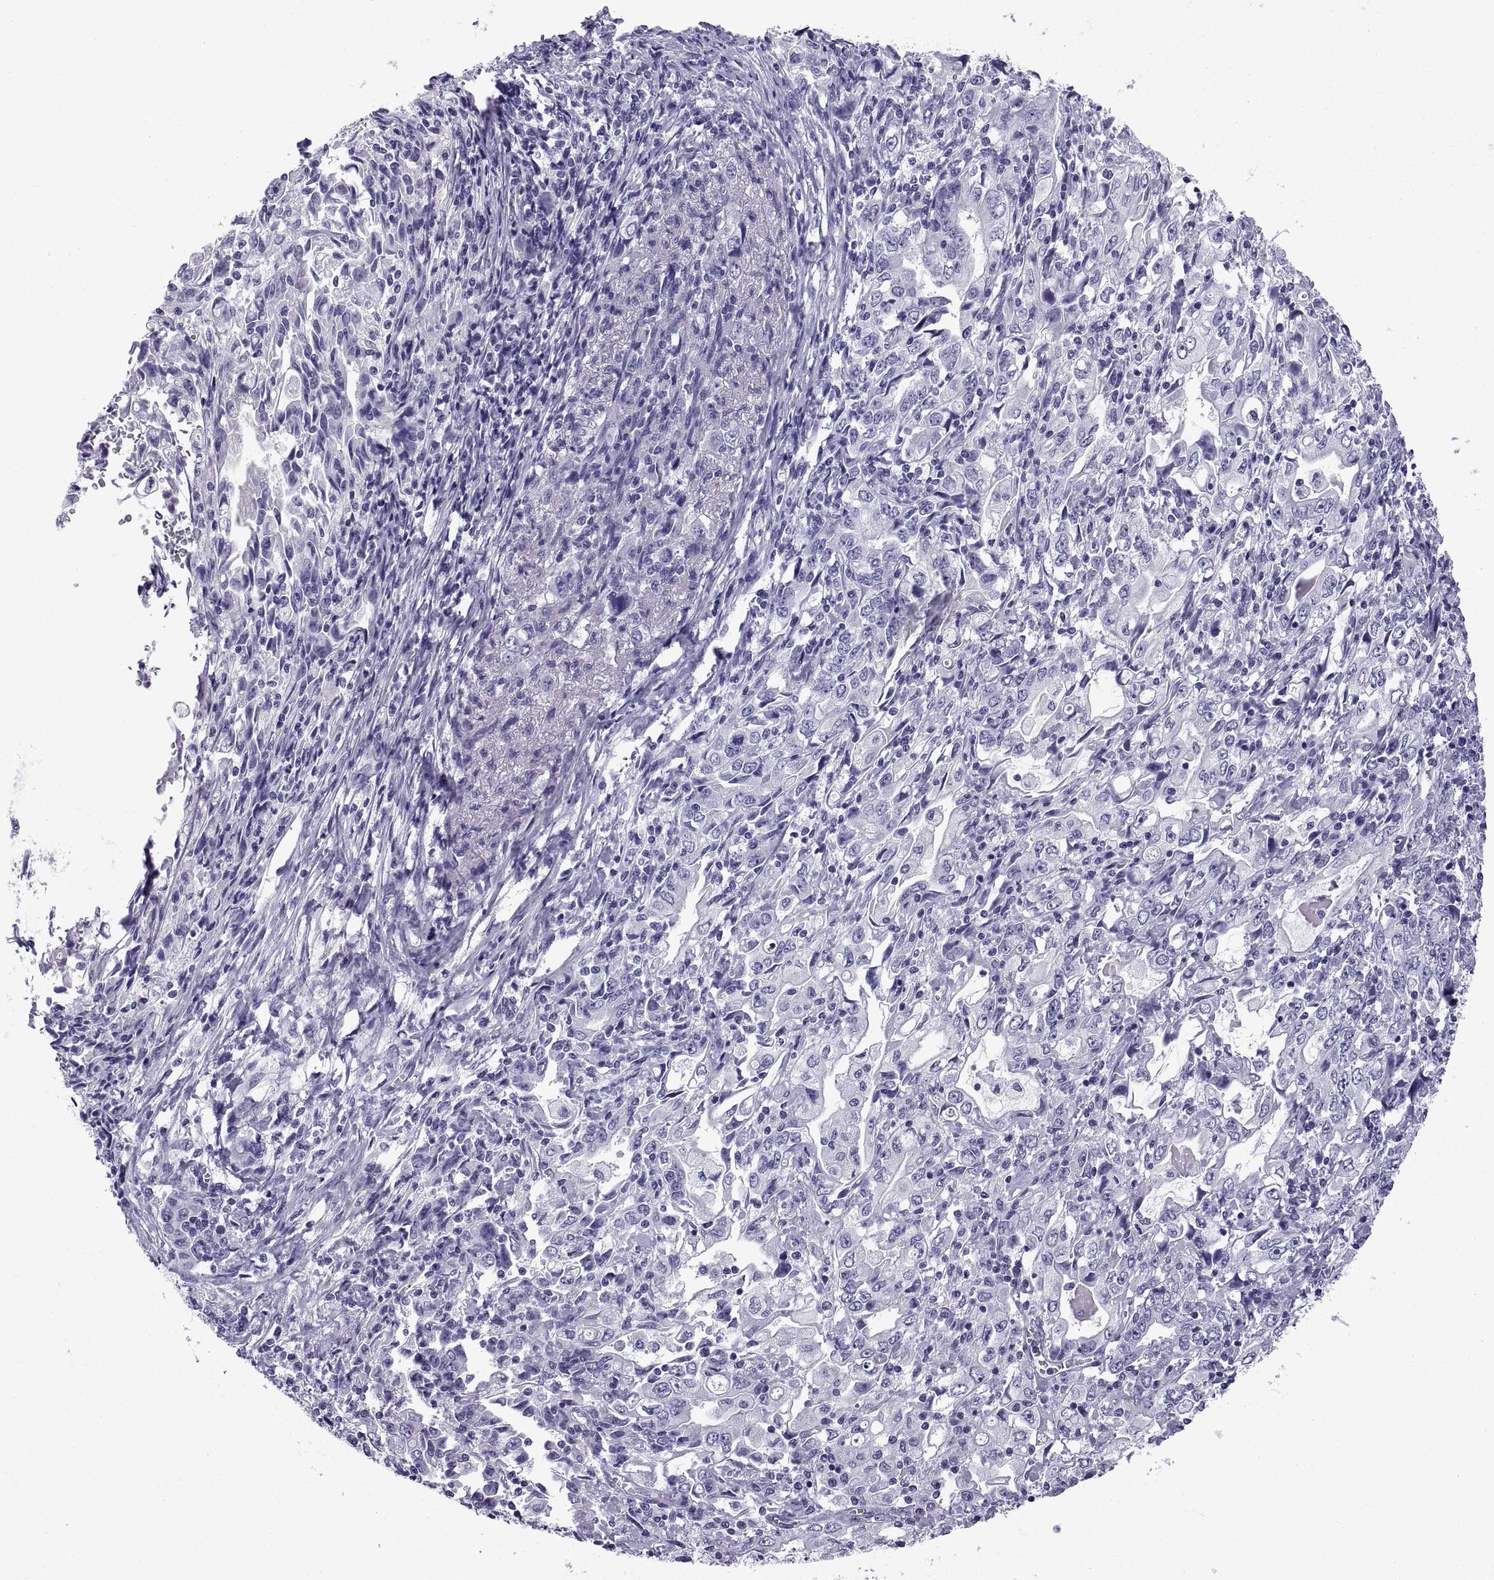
{"staining": {"intensity": "negative", "quantity": "none", "location": "none"}, "tissue": "stomach cancer", "cell_type": "Tumor cells", "image_type": "cancer", "snomed": [{"axis": "morphology", "description": "Adenocarcinoma, NOS"}, {"axis": "topography", "description": "Stomach, lower"}], "caption": "Tumor cells are negative for brown protein staining in stomach cancer (adenocarcinoma).", "gene": "SPDYE1", "patient": {"sex": "female", "age": 72}}